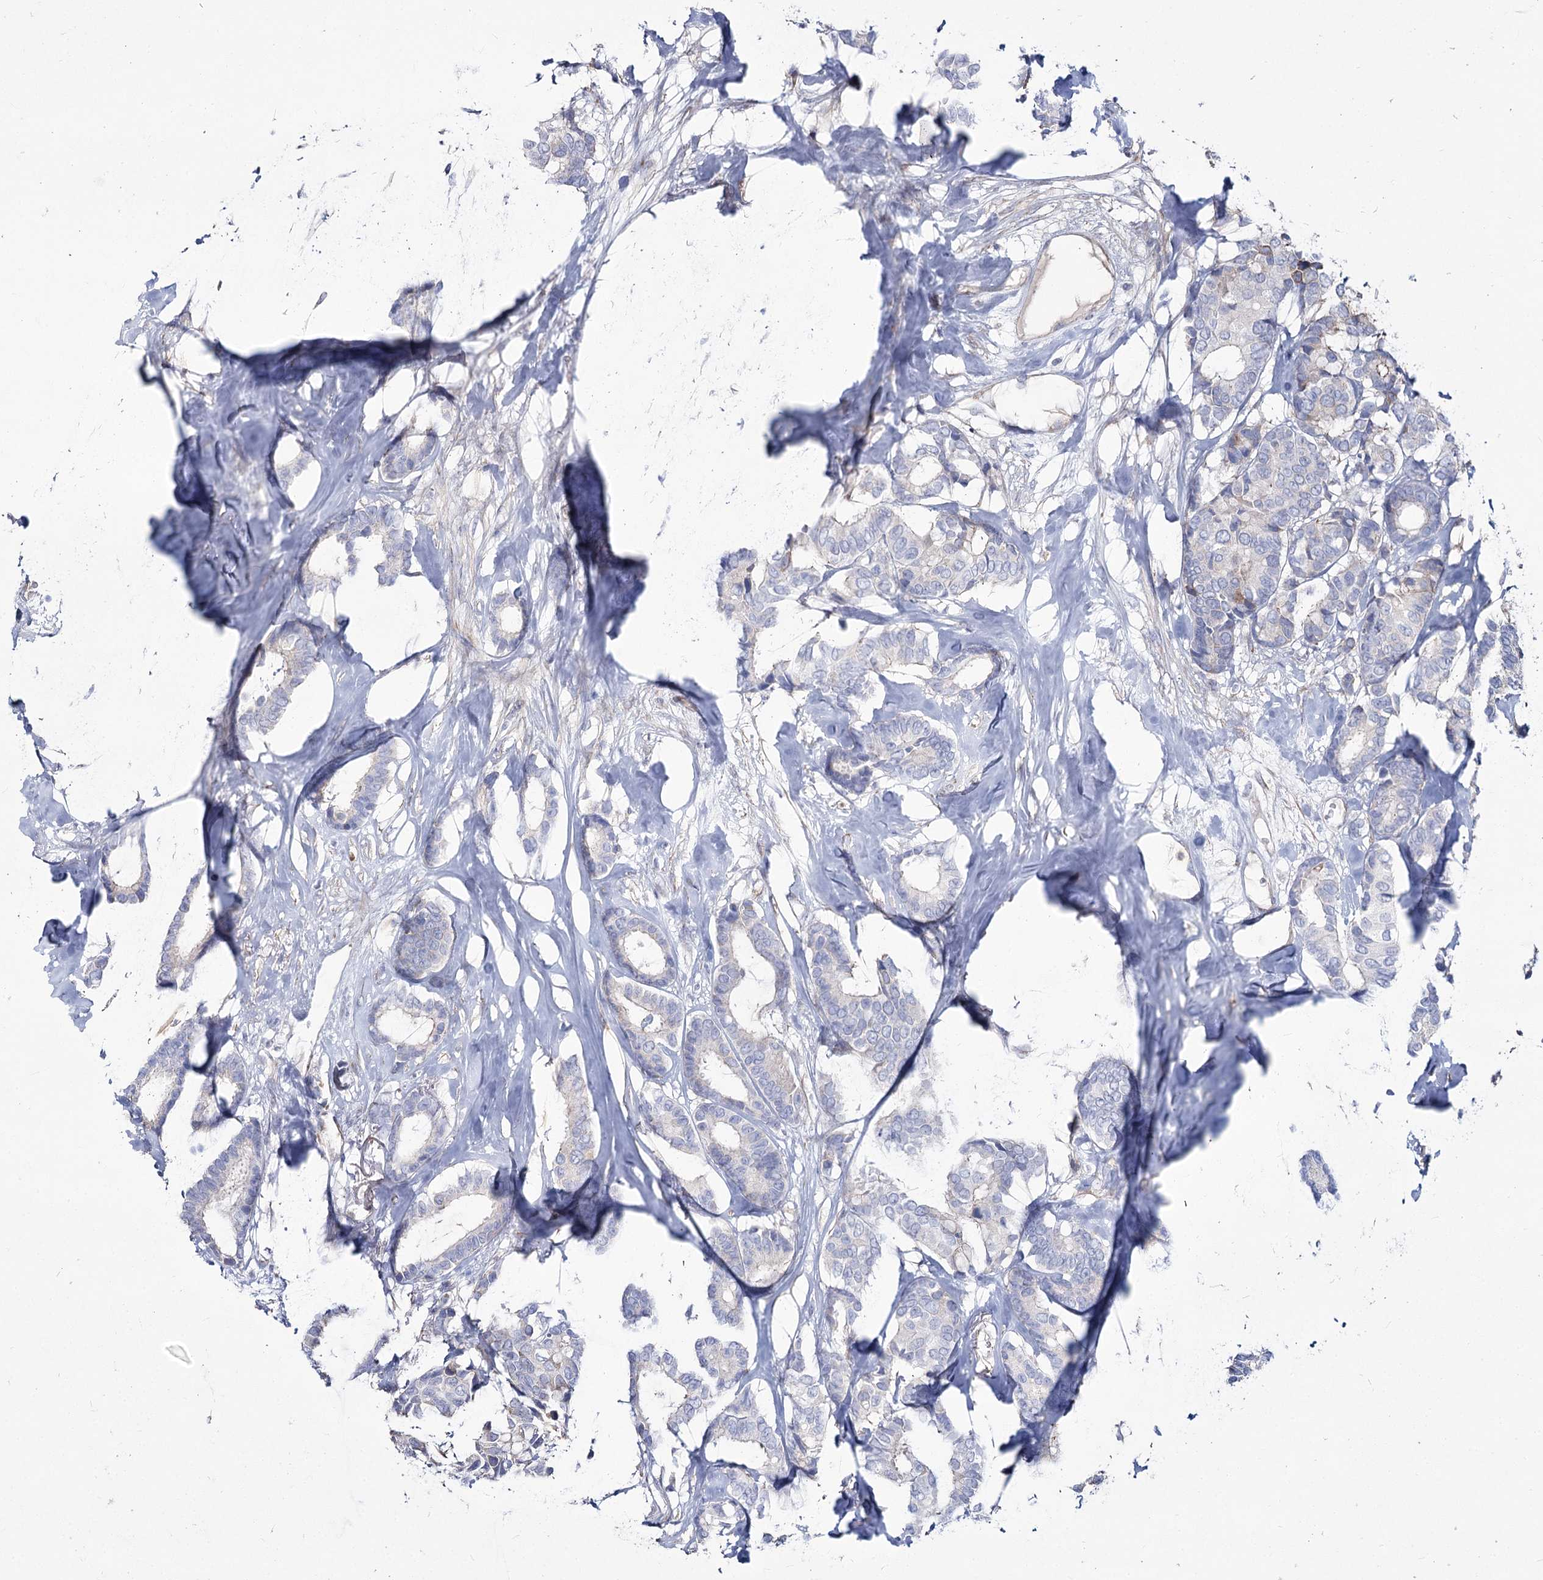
{"staining": {"intensity": "negative", "quantity": "none", "location": "none"}, "tissue": "breast cancer", "cell_type": "Tumor cells", "image_type": "cancer", "snomed": [{"axis": "morphology", "description": "Duct carcinoma"}, {"axis": "topography", "description": "Breast"}], "caption": "Tumor cells are negative for brown protein staining in breast invasive ductal carcinoma.", "gene": "ME3", "patient": {"sex": "female", "age": 87}}